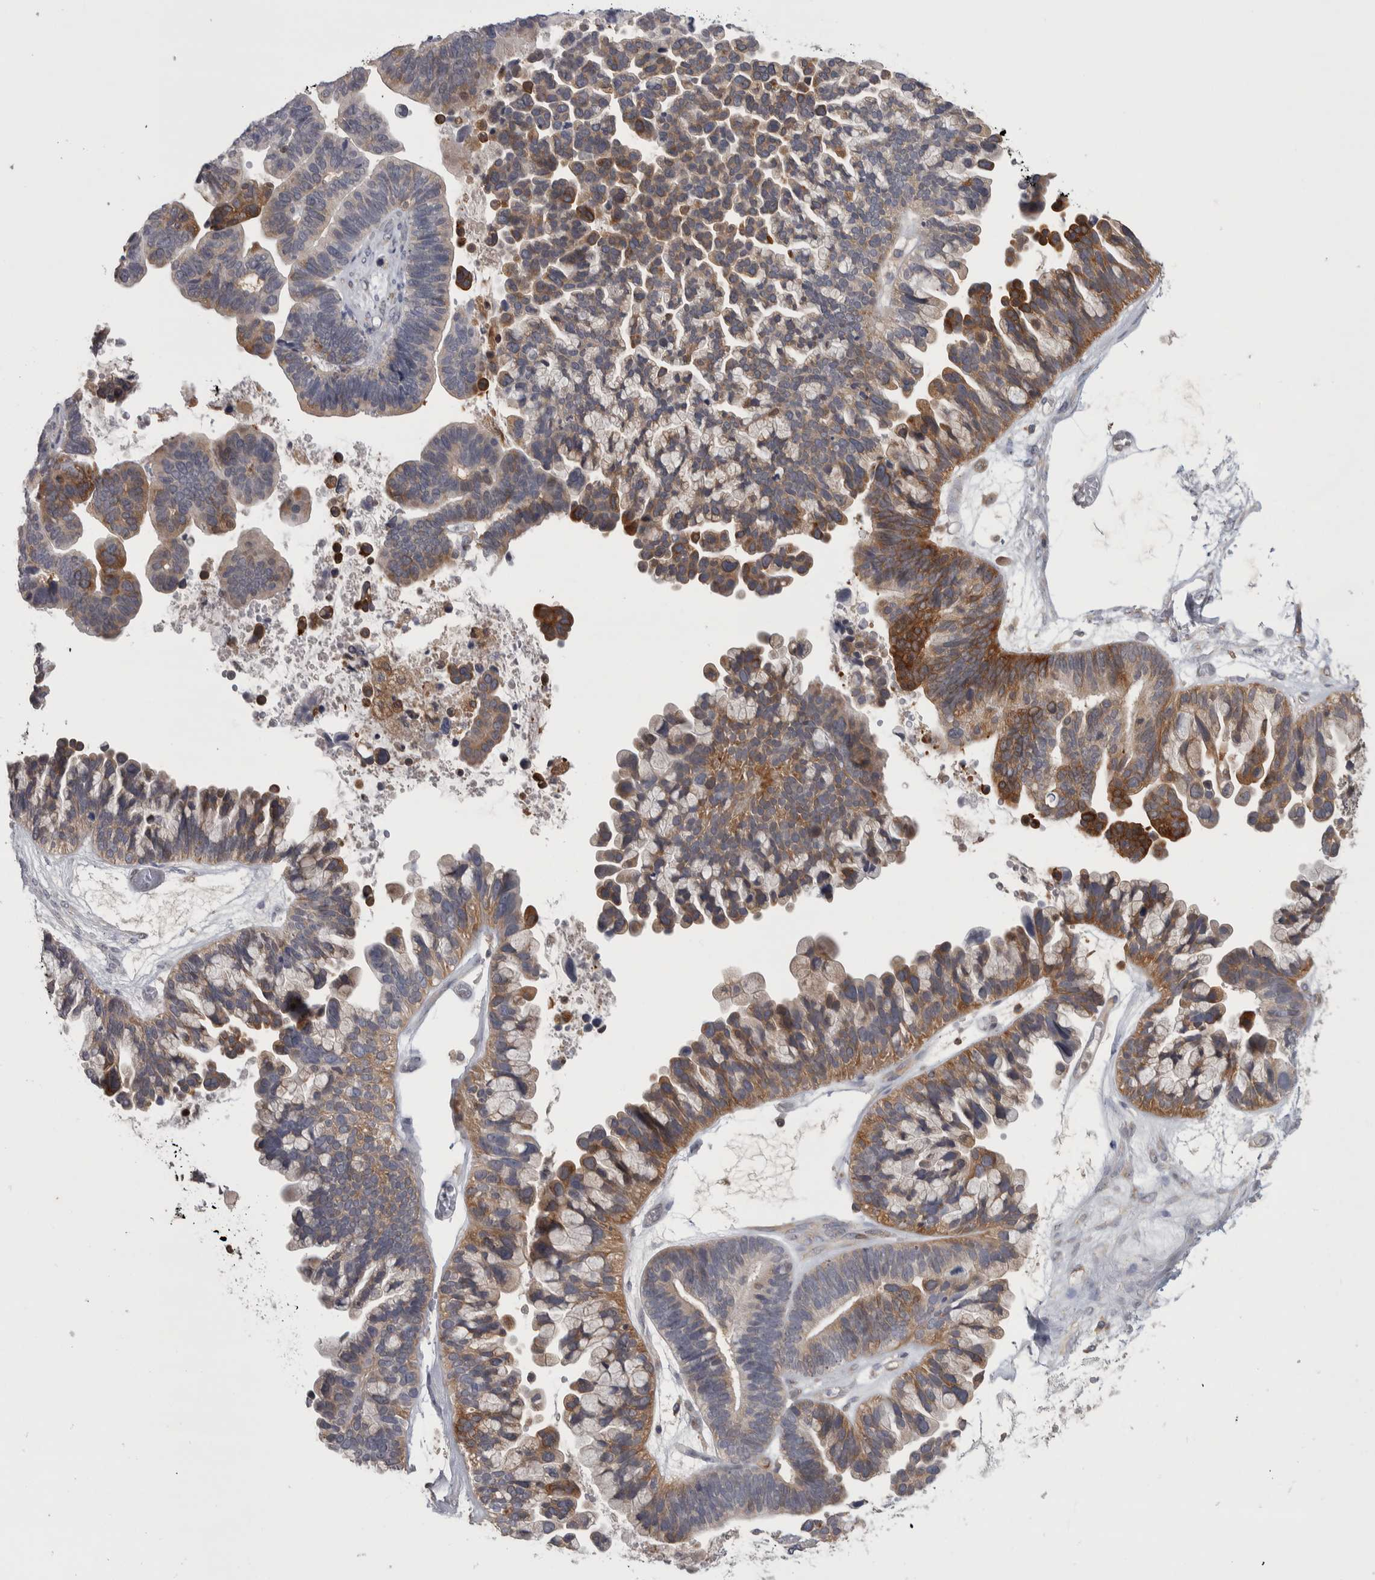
{"staining": {"intensity": "moderate", "quantity": ">75%", "location": "cytoplasmic/membranous"}, "tissue": "ovarian cancer", "cell_type": "Tumor cells", "image_type": "cancer", "snomed": [{"axis": "morphology", "description": "Cystadenocarcinoma, serous, NOS"}, {"axis": "topography", "description": "Ovary"}], "caption": "This image displays IHC staining of human ovarian serous cystadenocarcinoma, with medium moderate cytoplasmic/membranous staining in about >75% of tumor cells.", "gene": "NFKB2", "patient": {"sex": "female", "age": 56}}